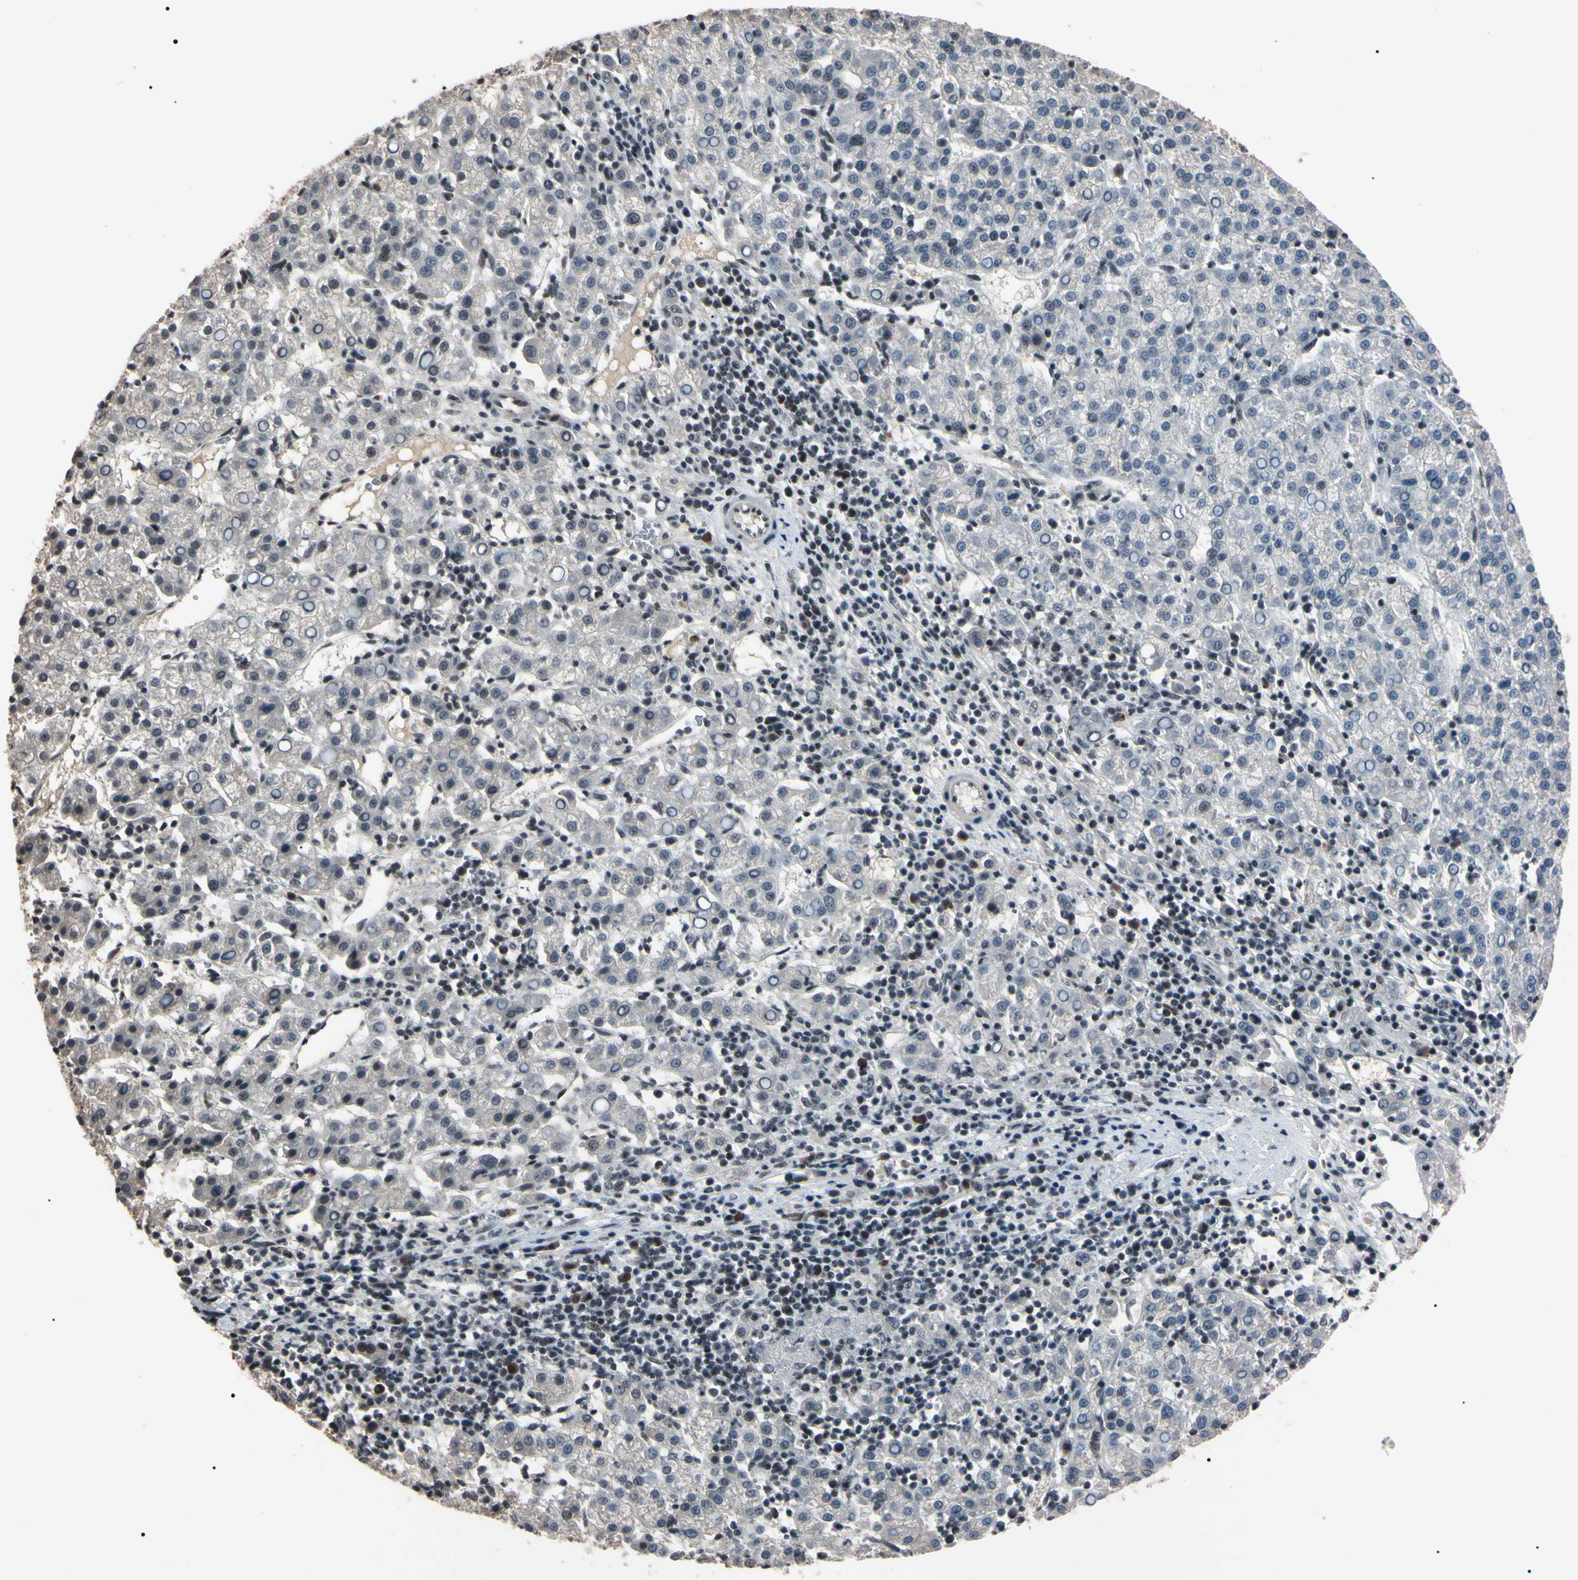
{"staining": {"intensity": "negative", "quantity": "none", "location": "none"}, "tissue": "liver cancer", "cell_type": "Tumor cells", "image_type": "cancer", "snomed": [{"axis": "morphology", "description": "Carcinoma, Hepatocellular, NOS"}, {"axis": "topography", "description": "Liver"}], "caption": "Tumor cells show no significant protein staining in liver cancer (hepatocellular carcinoma).", "gene": "YY1", "patient": {"sex": "female", "age": 58}}